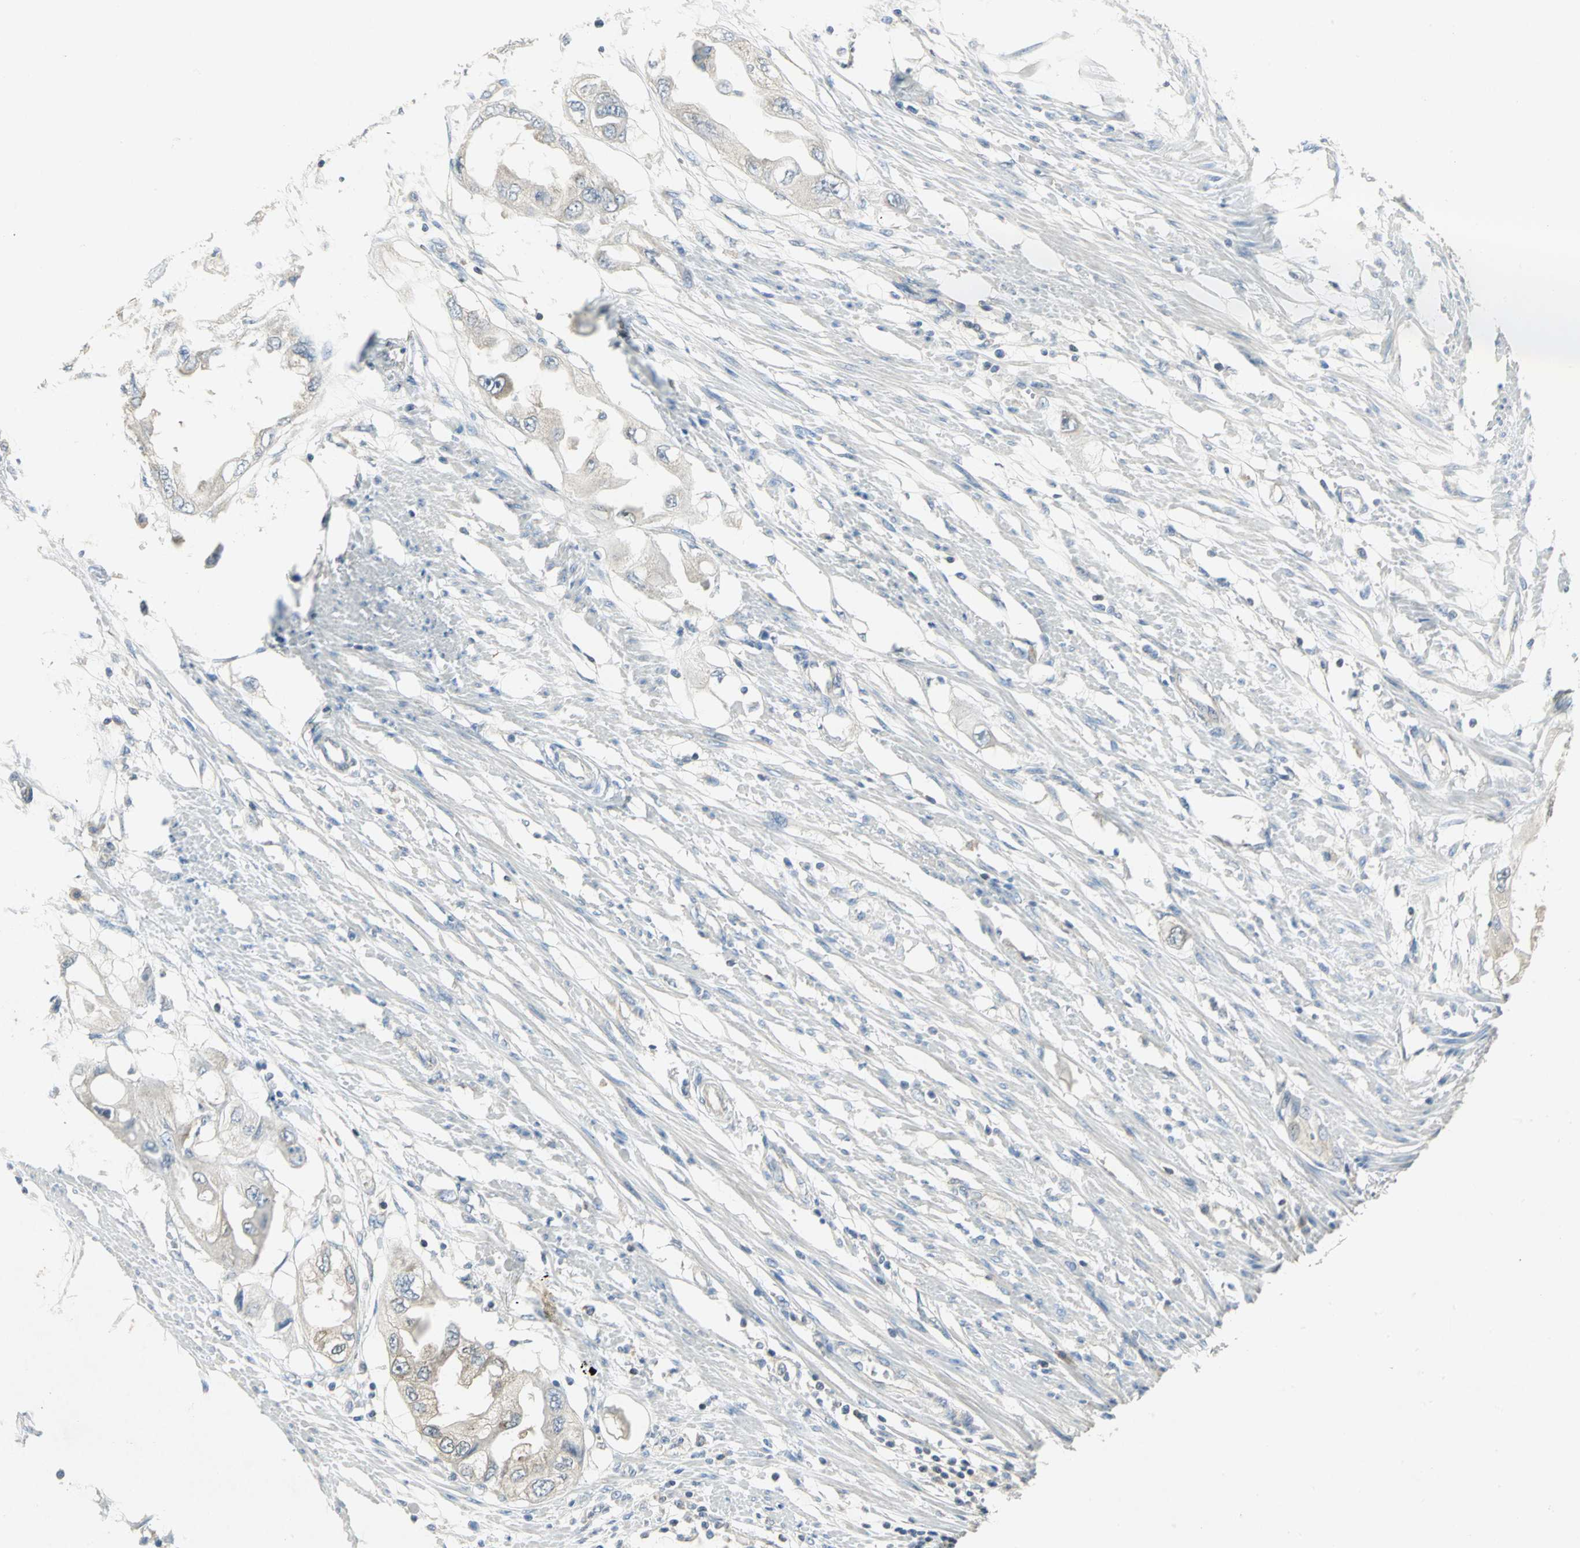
{"staining": {"intensity": "weak", "quantity": "<25%", "location": "cytoplasmic/membranous"}, "tissue": "endometrial cancer", "cell_type": "Tumor cells", "image_type": "cancer", "snomed": [{"axis": "morphology", "description": "Adenocarcinoma, NOS"}, {"axis": "topography", "description": "Endometrium"}], "caption": "IHC histopathology image of adenocarcinoma (endometrial) stained for a protein (brown), which shows no positivity in tumor cells.", "gene": "PPIA", "patient": {"sex": "female", "age": 67}}